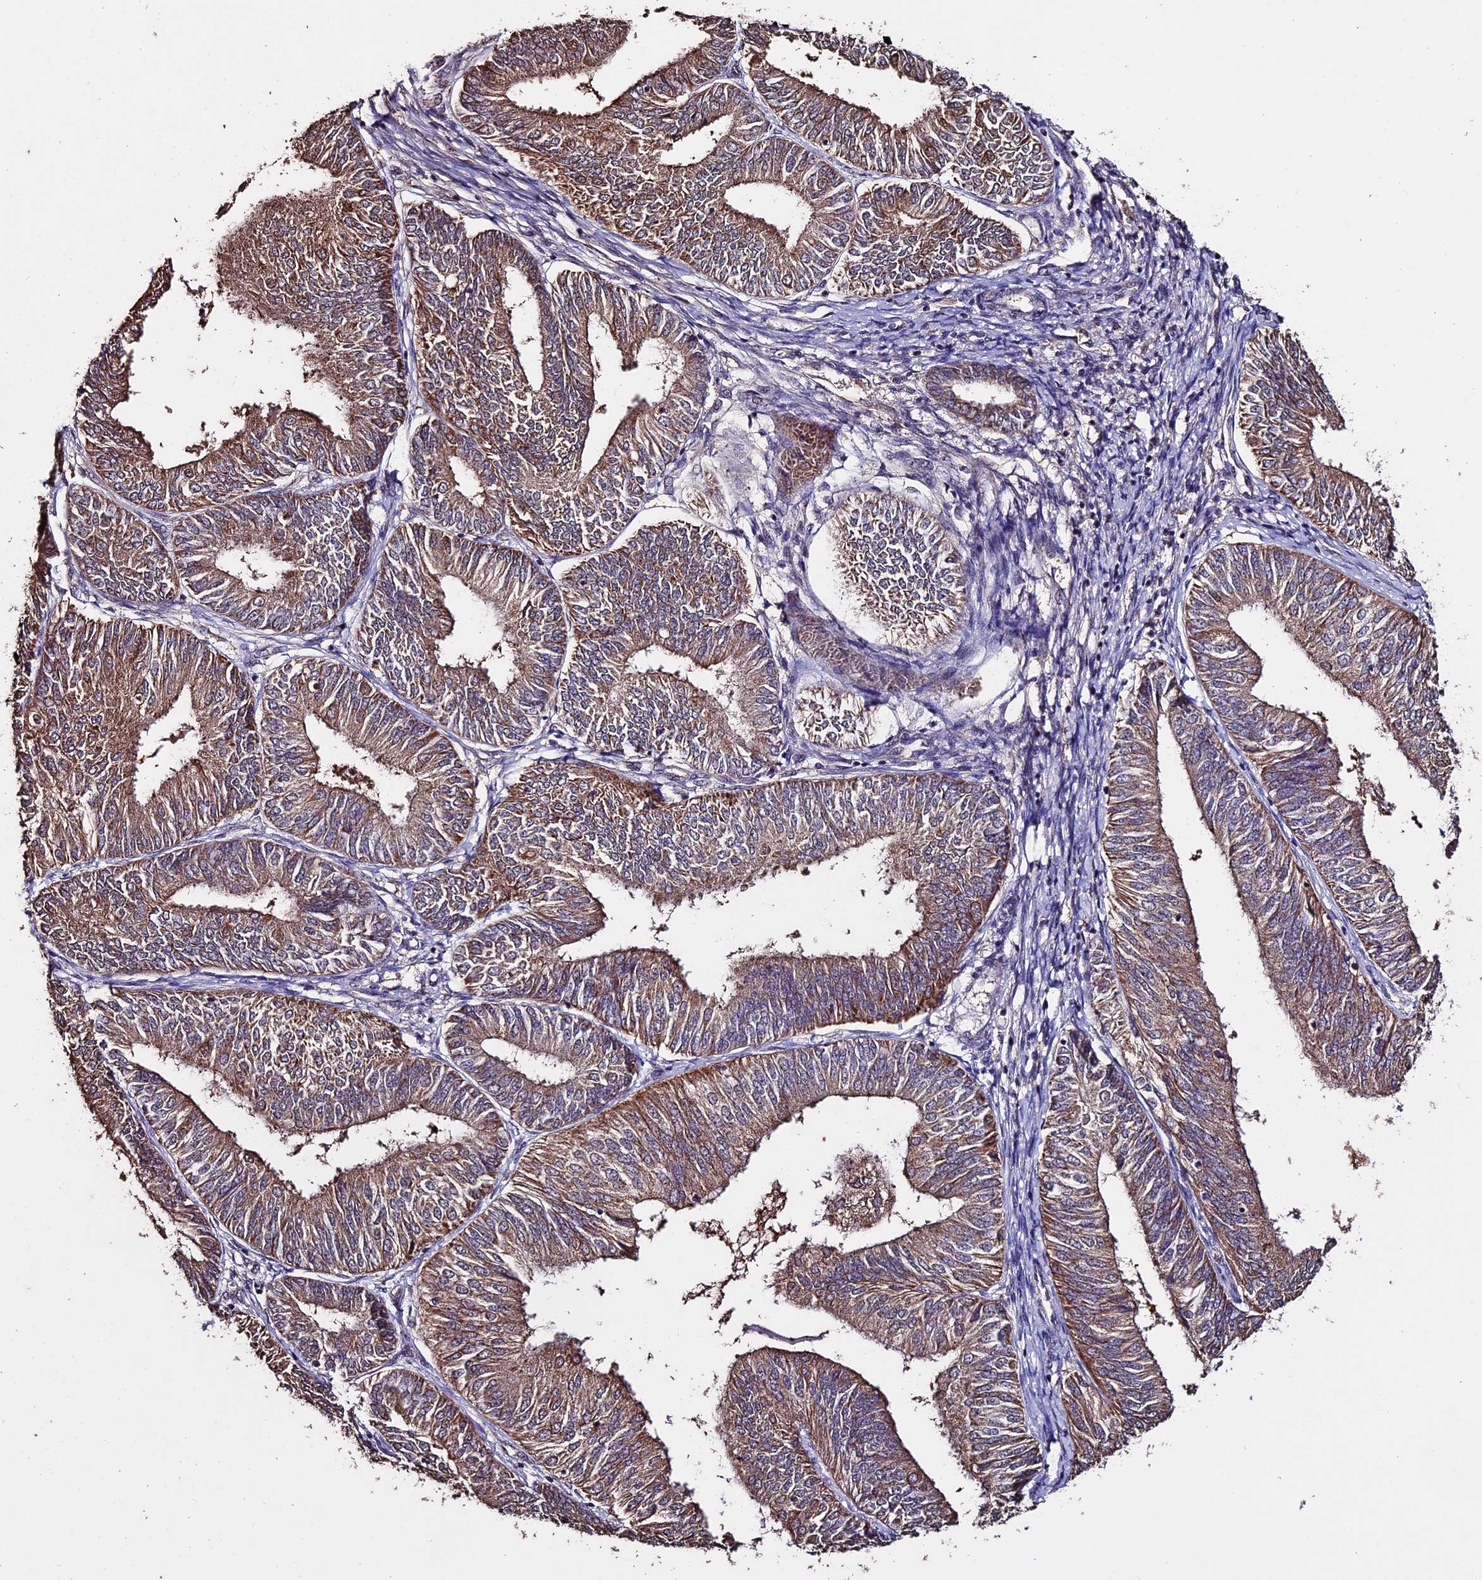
{"staining": {"intensity": "moderate", "quantity": ">75%", "location": "cytoplasmic/membranous"}, "tissue": "endometrial cancer", "cell_type": "Tumor cells", "image_type": "cancer", "snomed": [{"axis": "morphology", "description": "Adenocarcinoma, NOS"}, {"axis": "topography", "description": "Endometrium"}], "caption": "Approximately >75% of tumor cells in adenocarcinoma (endometrial) show moderate cytoplasmic/membranous protein expression as visualized by brown immunohistochemical staining.", "gene": "DIS3L", "patient": {"sex": "female", "age": 58}}